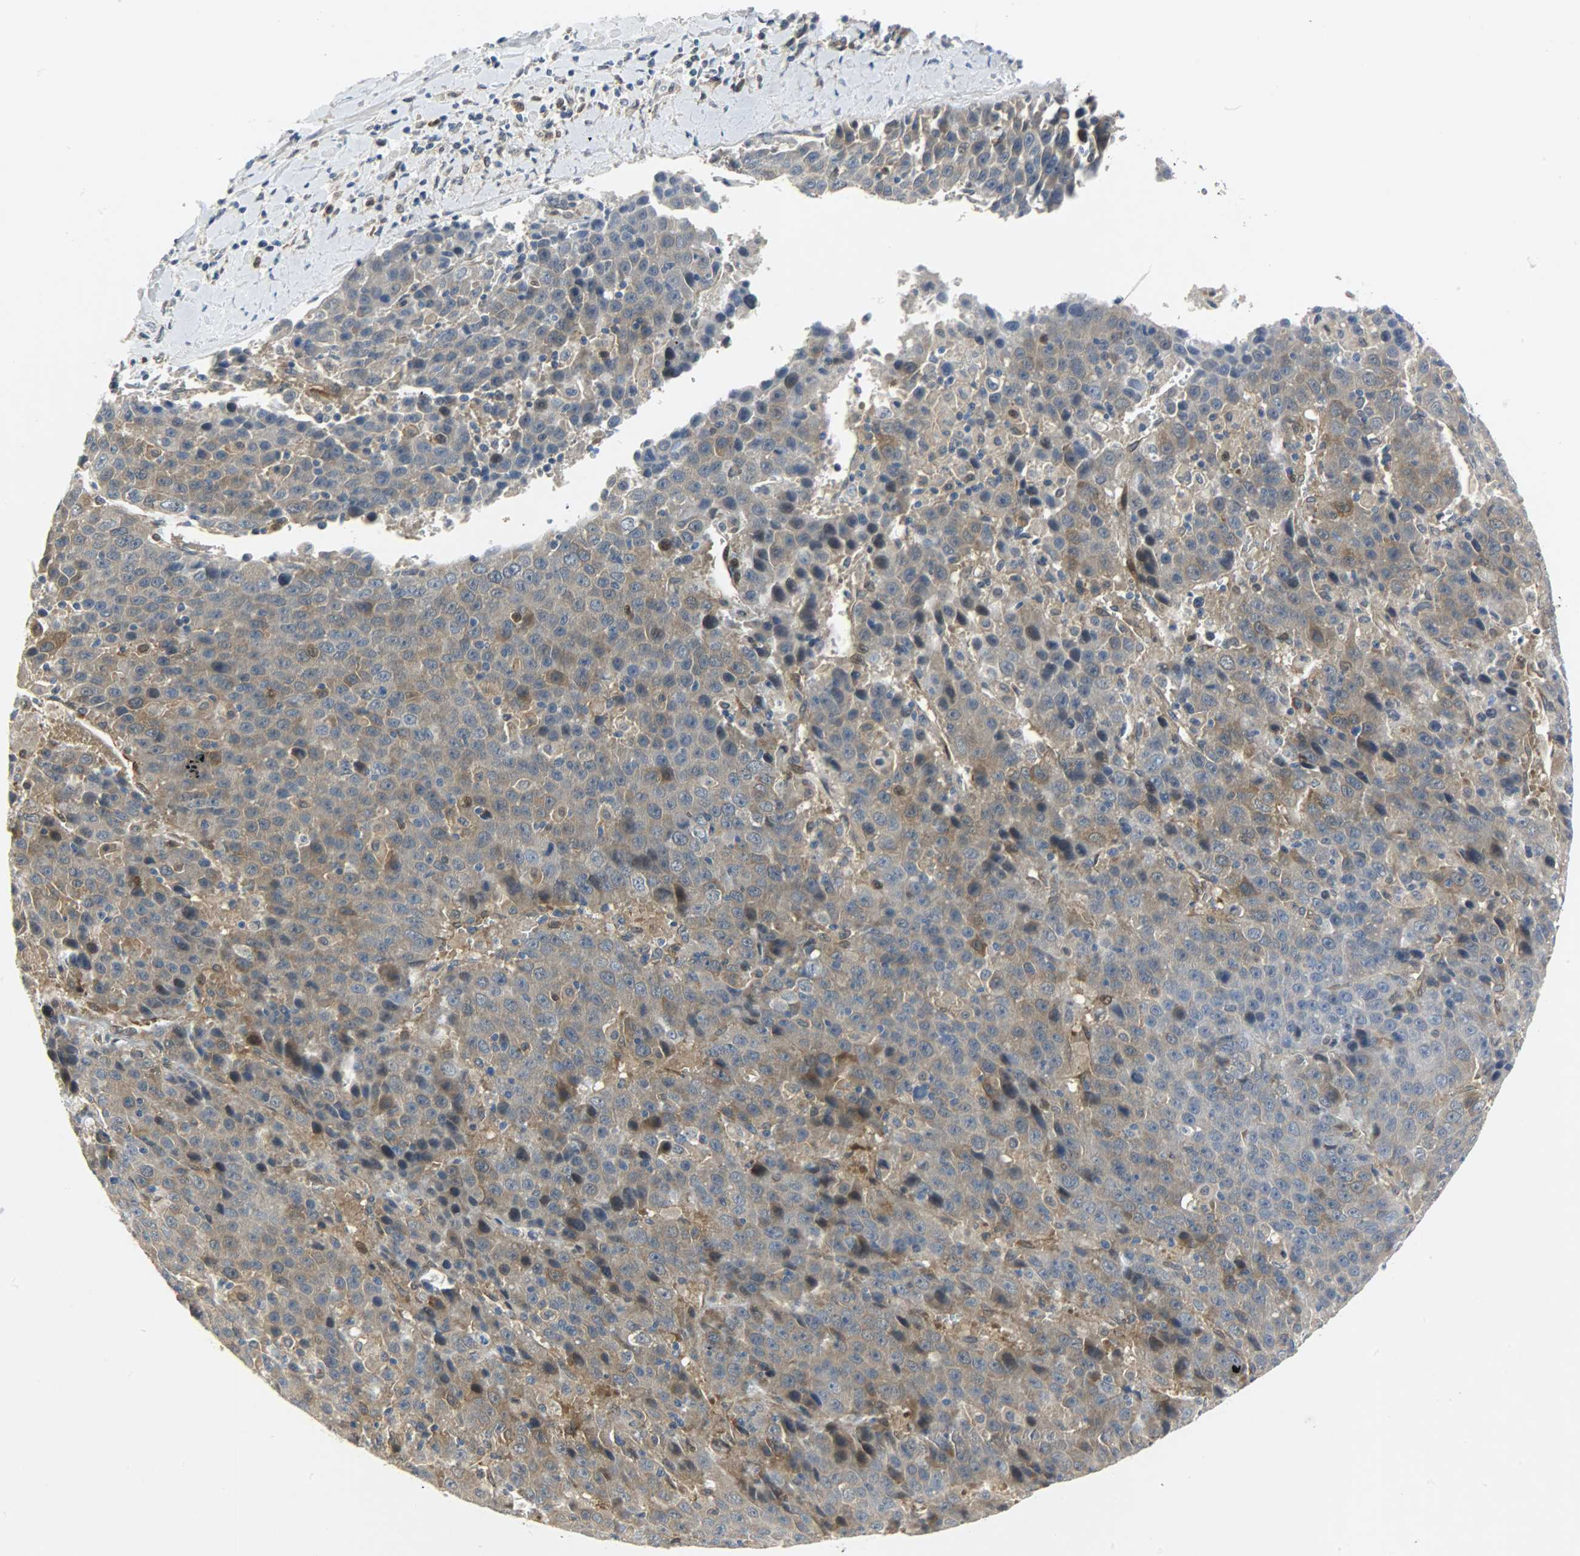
{"staining": {"intensity": "weak", "quantity": "<25%", "location": "cytoplasmic/membranous"}, "tissue": "liver cancer", "cell_type": "Tumor cells", "image_type": "cancer", "snomed": [{"axis": "morphology", "description": "Carcinoma, Hepatocellular, NOS"}, {"axis": "topography", "description": "Liver"}], "caption": "This micrograph is of liver hepatocellular carcinoma stained with immunohistochemistry to label a protein in brown with the nuclei are counter-stained blue. There is no positivity in tumor cells.", "gene": "EIF4EBP1", "patient": {"sex": "female", "age": 53}}